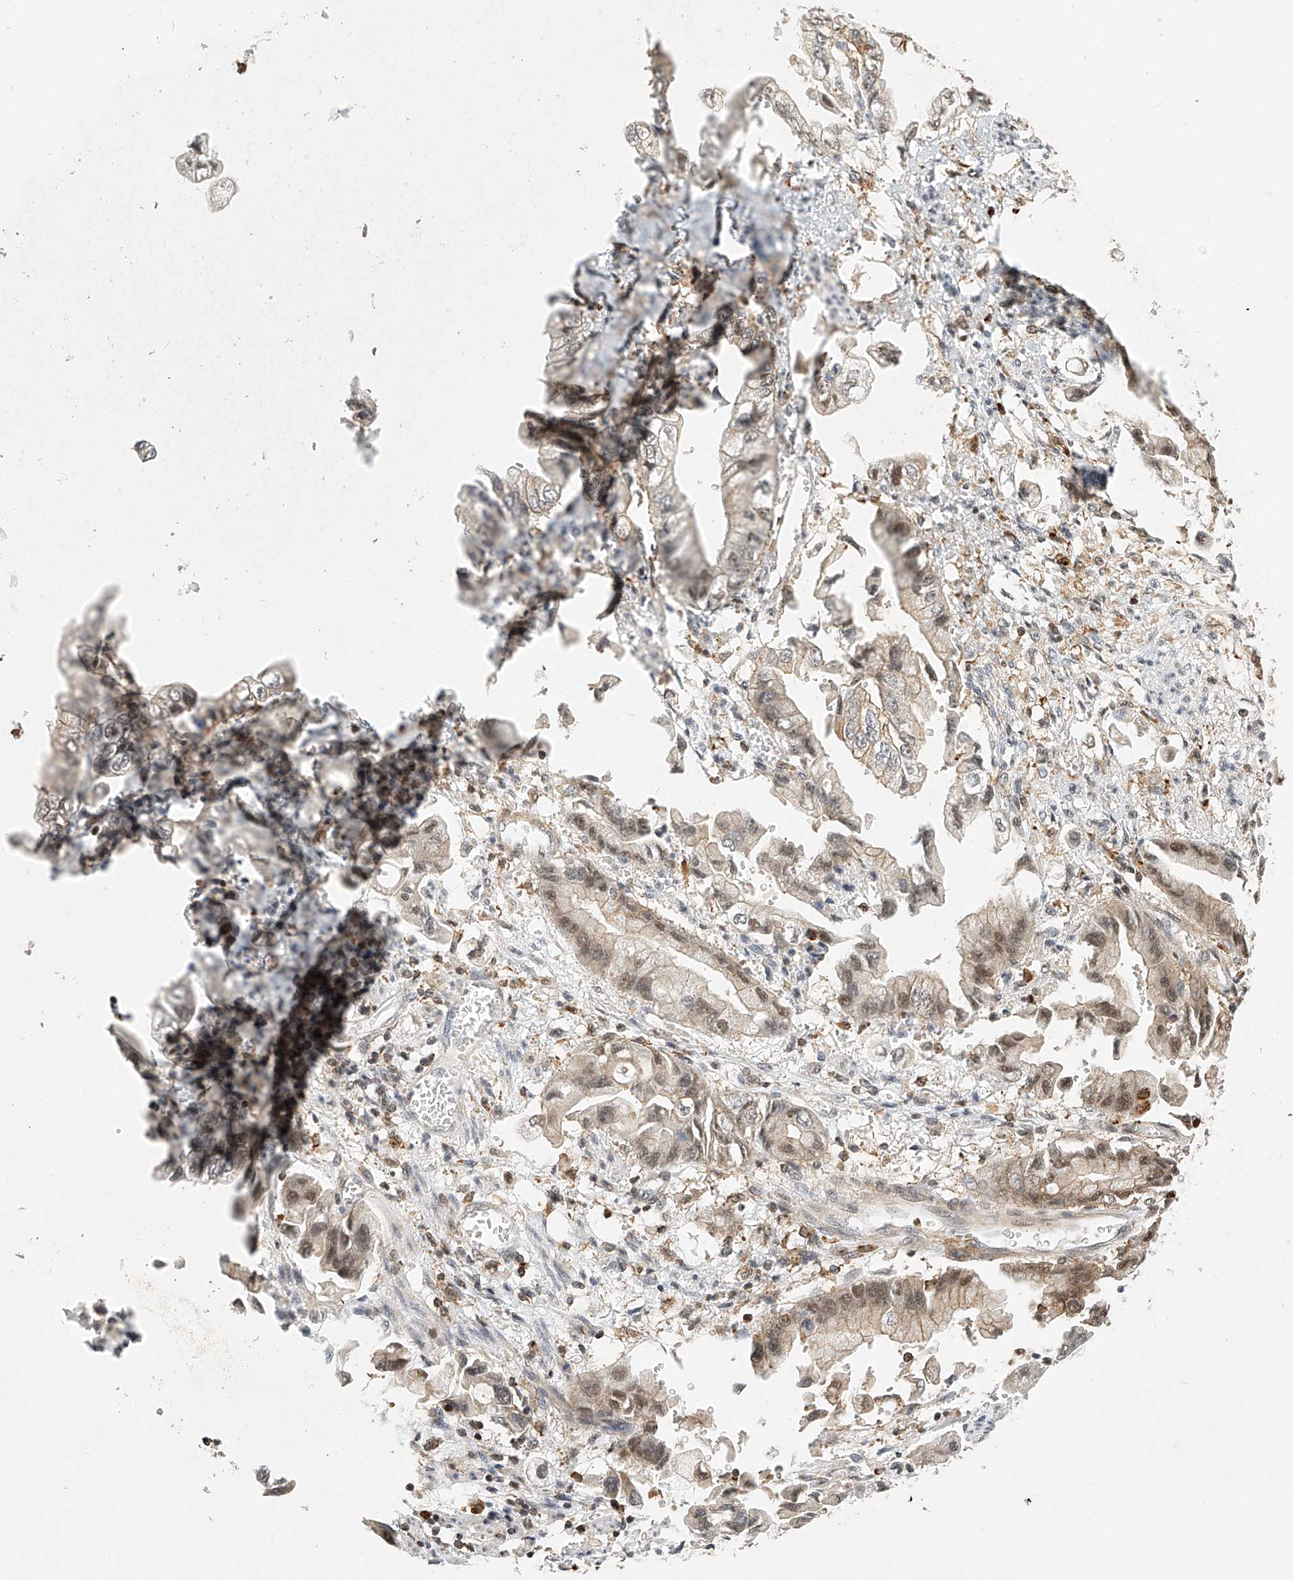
{"staining": {"intensity": "moderate", "quantity": ">75%", "location": "cytoplasmic/membranous,nuclear"}, "tissue": "stomach cancer", "cell_type": "Tumor cells", "image_type": "cancer", "snomed": [{"axis": "morphology", "description": "Adenocarcinoma, NOS"}, {"axis": "topography", "description": "Stomach"}], "caption": "Protein staining by immunohistochemistry reveals moderate cytoplasmic/membranous and nuclear staining in approximately >75% of tumor cells in stomach cancer (adenocarcinoma).", "gene": "MICAL1", "patient": {"sex": "male", "age": 62}}